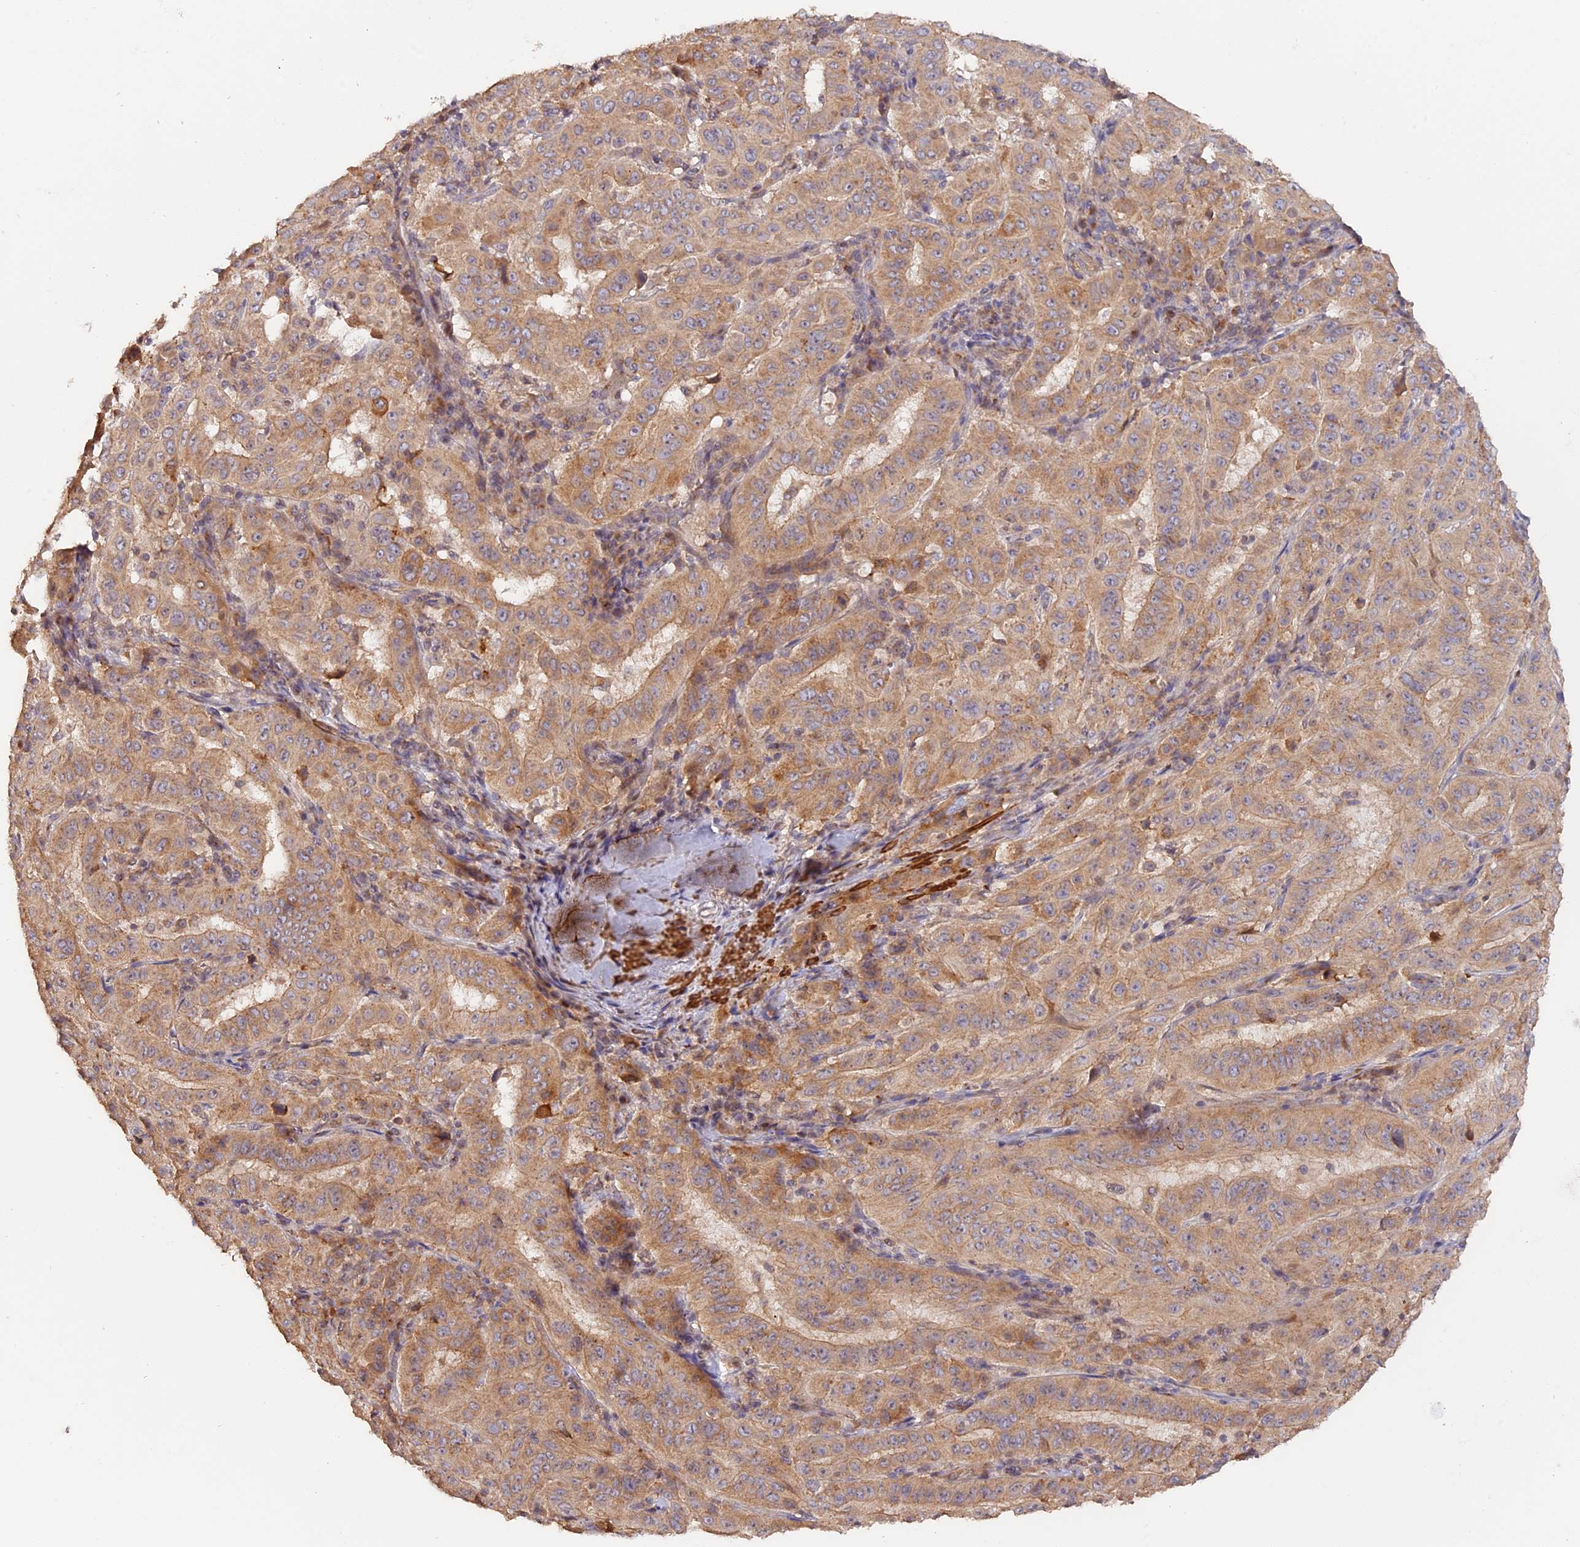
{"staining": {"intensity": "moderate", "quantity": ">75%", "location": "cytoplasmic/membranous"}, "tissue": "pancreatic cancer", "cell_type": "Tumor cells", "image_type": "cancer", "snomed": [{"axis": "morphology", "description": "Adenocarcinoma, NOS"}, {"axis": "topography", "description": "Pancreas"}], "caption": "About >75% of tumor cells in pancreatic cancer reveal moderate cytoplasmic/membranous protein positivity as visualized by brown immunohistochemical staining.", "gene": "TANGO6", "patient": {"sex": "male", "age": 63}}